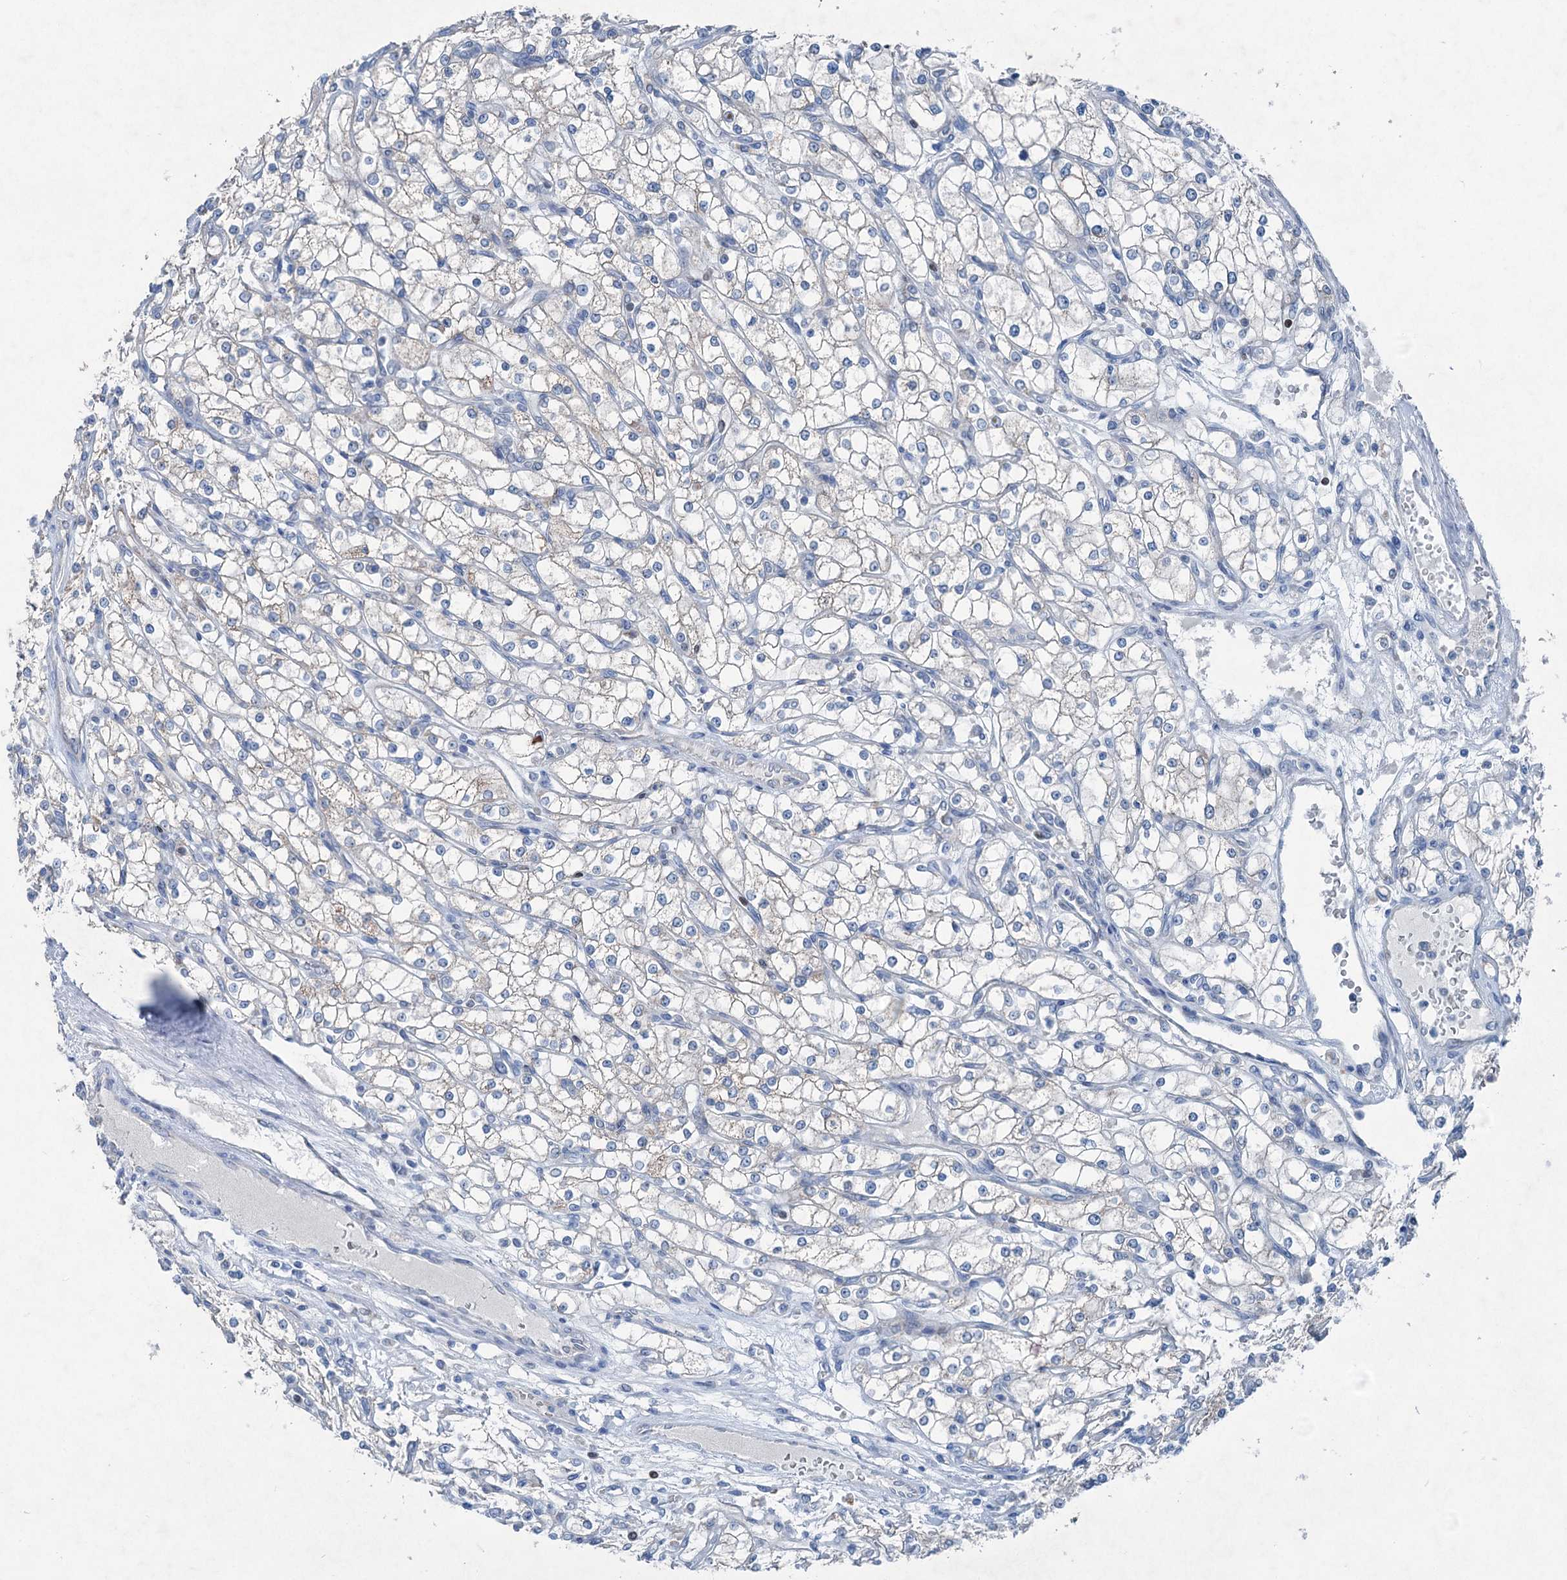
{"staining": {"intensity": "weak", "quantity": "<25%", "location": "cytoplasmic/membranous"}, "tissue": "renal cancer", "cell_type": "Tumor cells", "image_type": "cancer", "snomed": [{"axis": "morphology", "description": "Adenocarcinoma, NOS"}, {"axis": "topography", "description": "Kidney"}], "caption": "Immunohistochemistry (IHC) photomicrograph of human adenocarcinoma (renal) stained for a protein (brown), which demonstrates no expression in tumor cells.", "gene": "ELP4", "patient": {"sex": "male", "age": 80}}